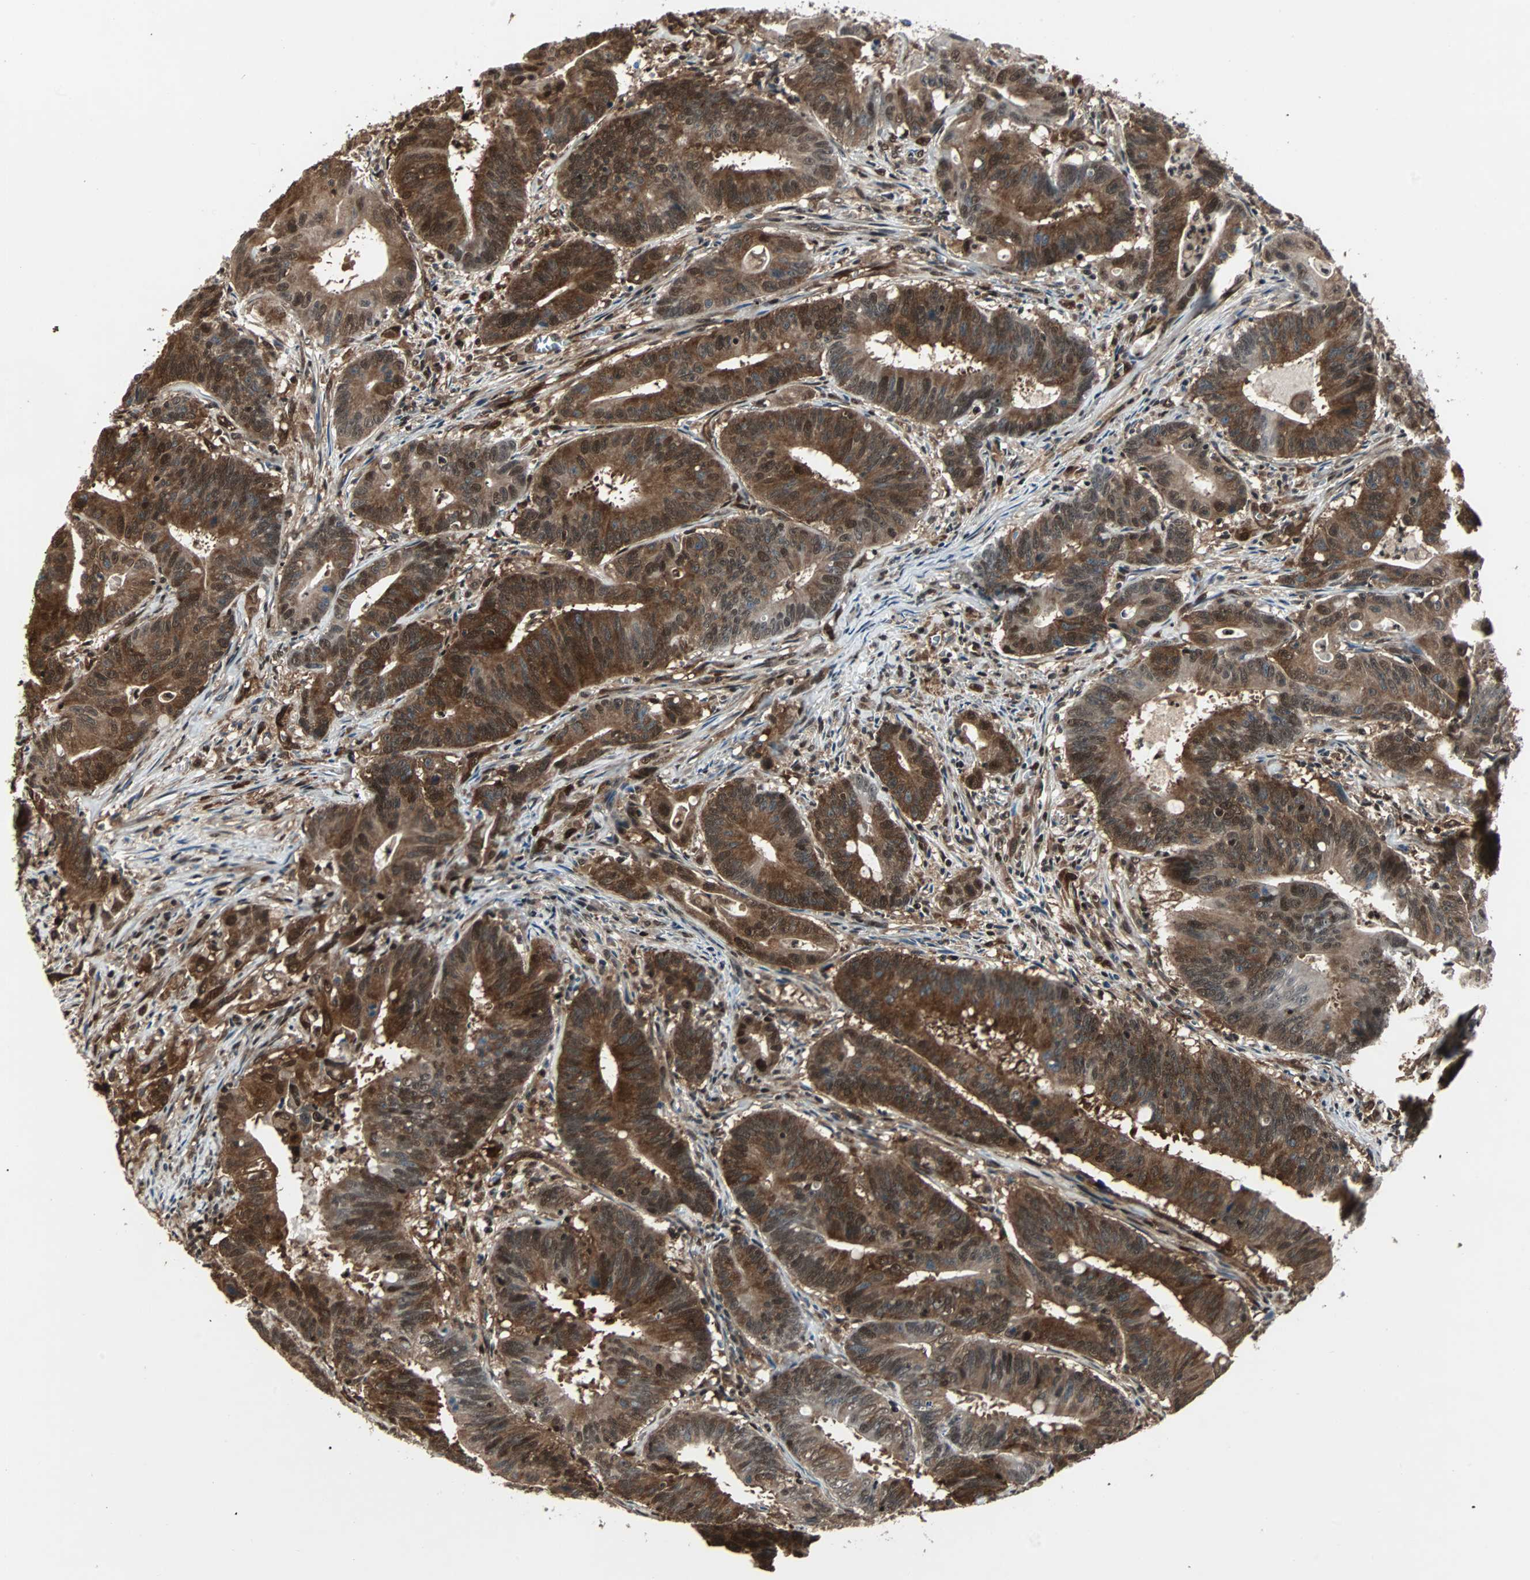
{"staining": {"intensity": "strong", "quantity": ">75%", "location": "cytoplasmic/membranous,nuclear"}, "tissue": "colorectal cancer", "cell_type": "Tumor cells", "image_type": "cancer", "snomed": [{"axis": "morphology", "description": "Adenocarcinoma, NOS"}, {"axis": "topography", "description": "Colon"}], "caption": "Colorectal cancer (adenocarcinoma) stained with DAB (3,3'-diaminobenzidine) IHC displays high levels of strong cytoplasmic/membranous and nuclear expression in about >75% of tumor cells.", "gene": "ACLY", "patient": {"sex": "male", "age": 45}}